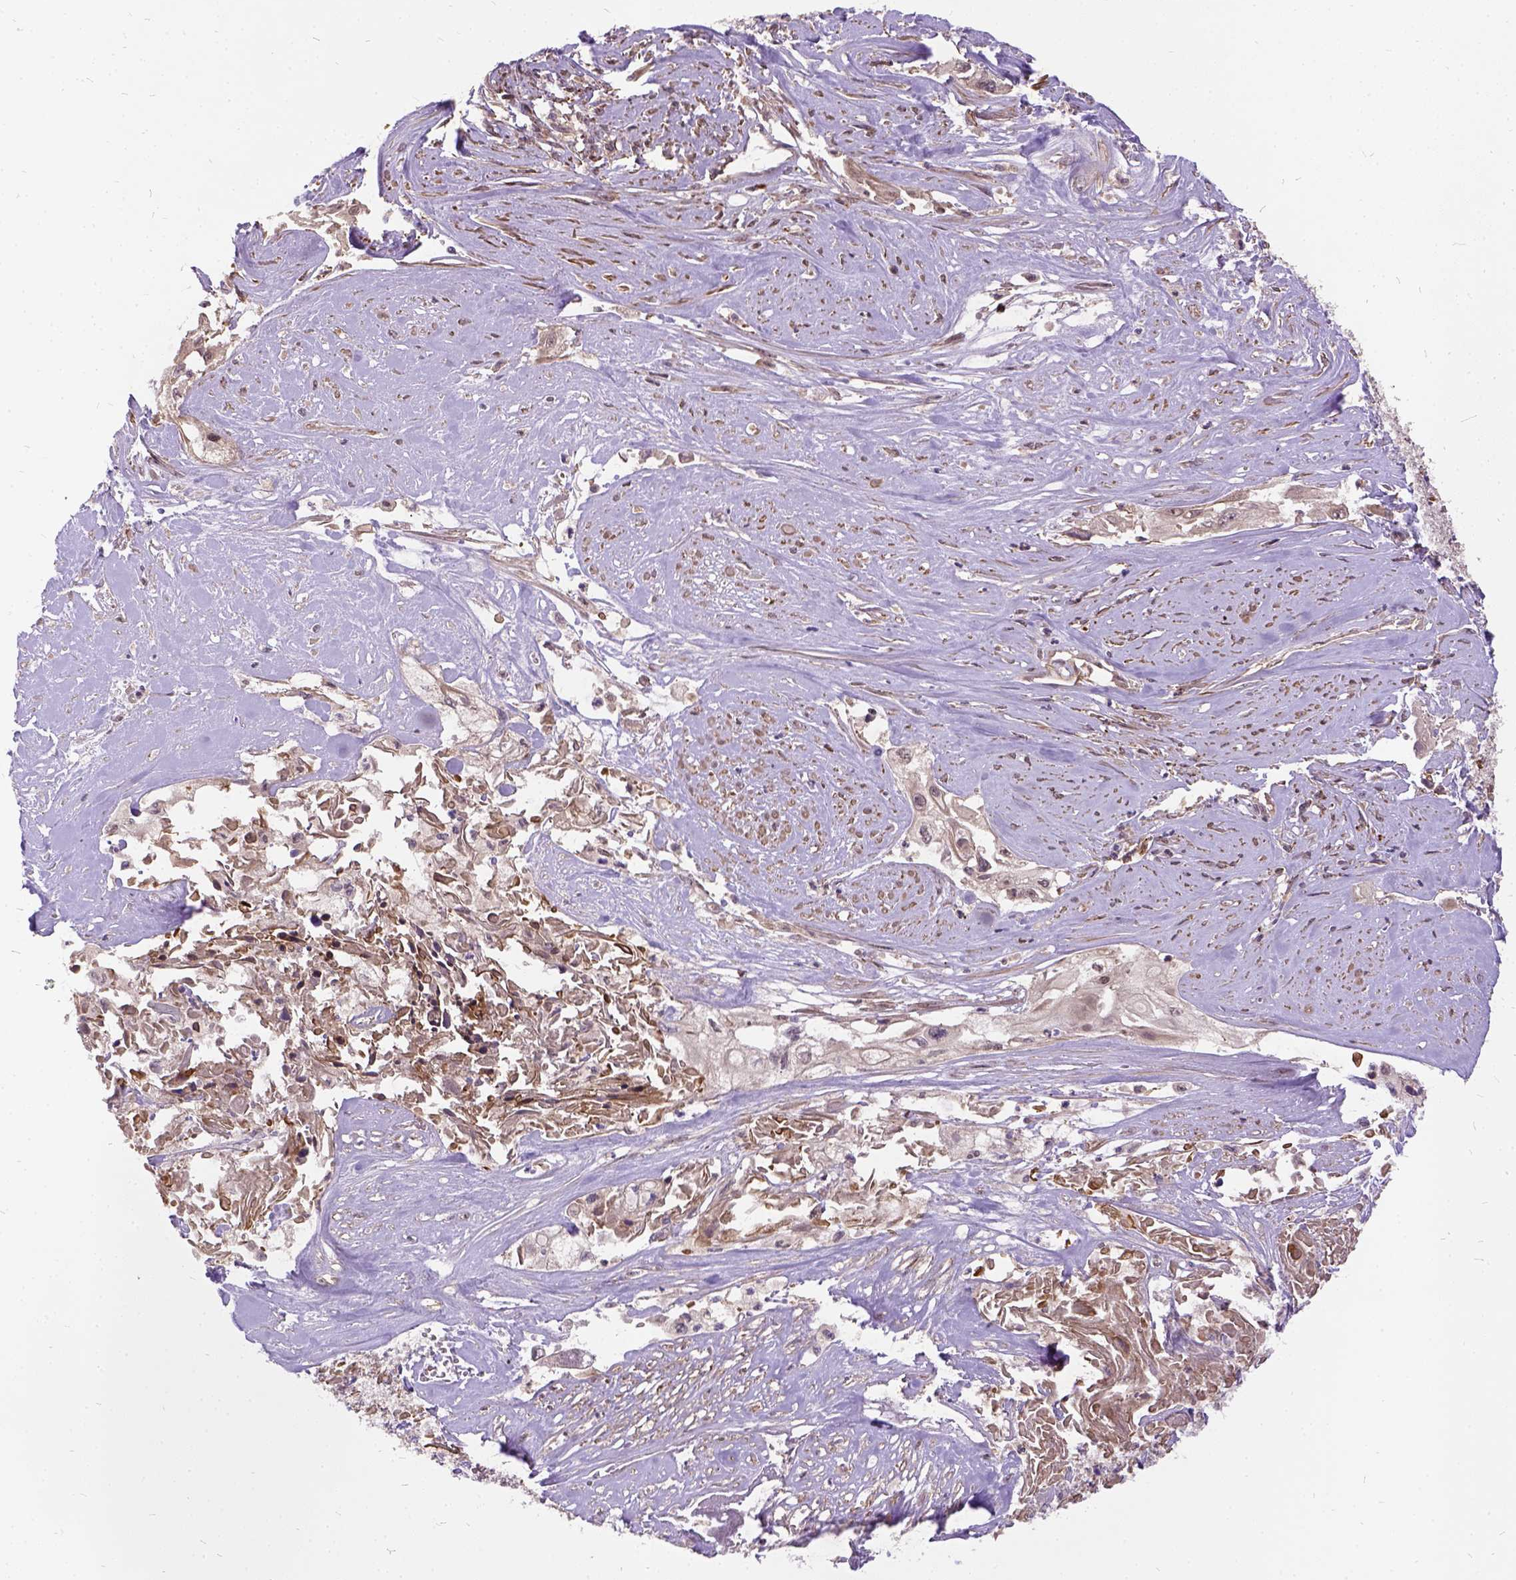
{"staining": {"intensity": "negative", "quantity": "none", "location": "none"}, "tissue": "cervical cancer", "cell_type": "Tumor cells", "image_type": "cancer", "snomed": [{"axis": "morphology", "description": "Squamous cell carcinoma, NOS"}, {"axis": "topography", "description": "Cervix"}], "caption": "An IHC photomicrograph of cervical squamous cell carcinoma is shown. There is no staining in tumor cells of cervical squamous cell carcinoma. Brightfield microscopy of IHC stained with DAB (3,3'-diaminobenzidine) (brown) and hematoxylin (blue), captured at high magnification.", "gene": "ILRUN", "patient": {"sex": "female", "age": 49}}